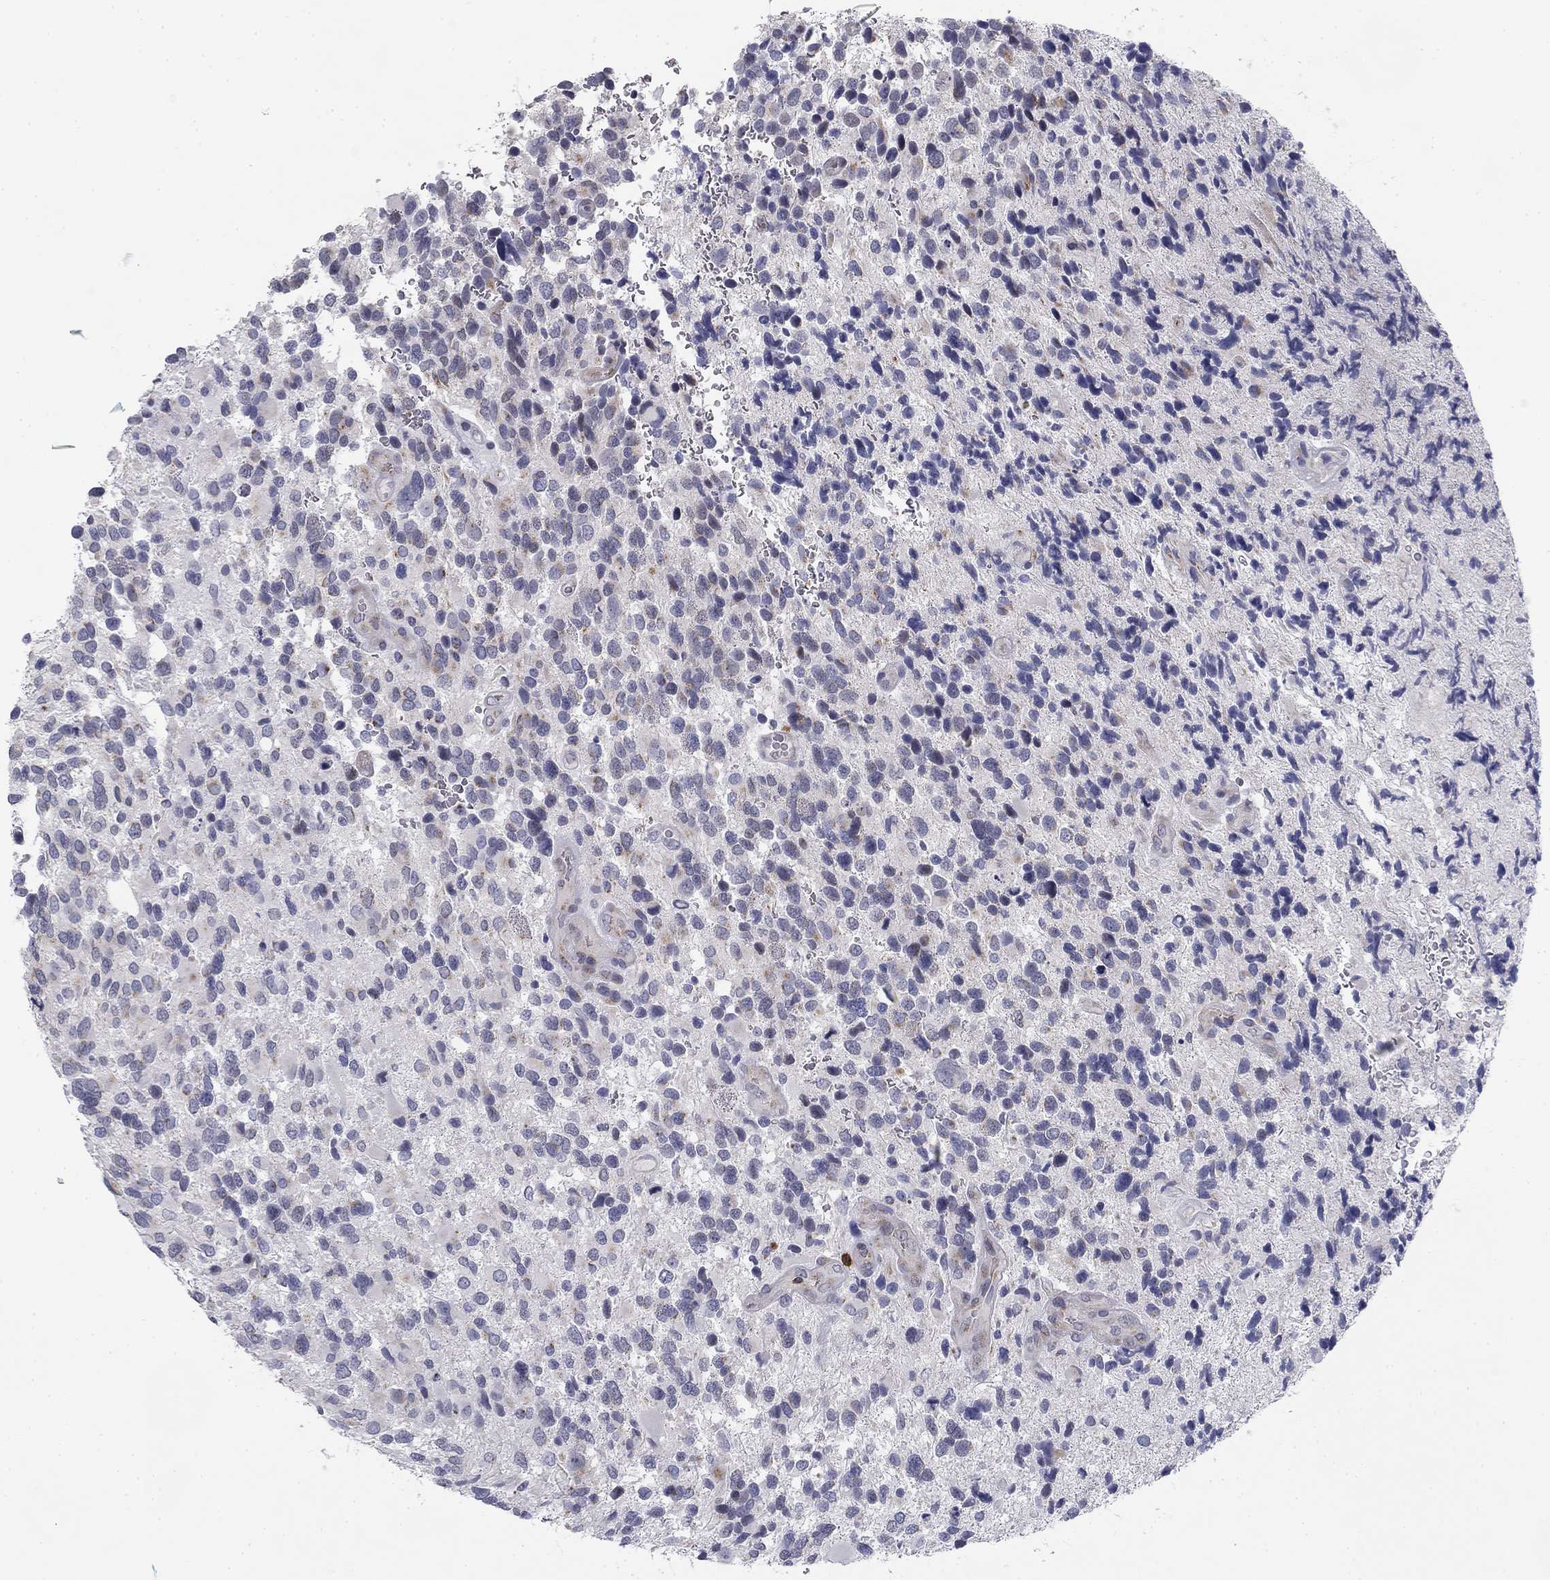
{"staining": {"intensity": "negative", "quantity": "none", "location": "none"}, "tissue": "glioma", "cell_type": "Tumor cells", "image_type": "cancer", "snomed": [{"axis": "morphology", "description": "Glioma, malignant, Low grade"}, {"axis": "topography", "description": "Brain"}], "caption": "This micrograph is of glioma stained with immunohistochemistry to label a protein in brown with the nuclei are counter-stained blue. There is no expression in tumor cells.", "gene": "TRAT1", "patient": {"sex": "female", "age": 32}}